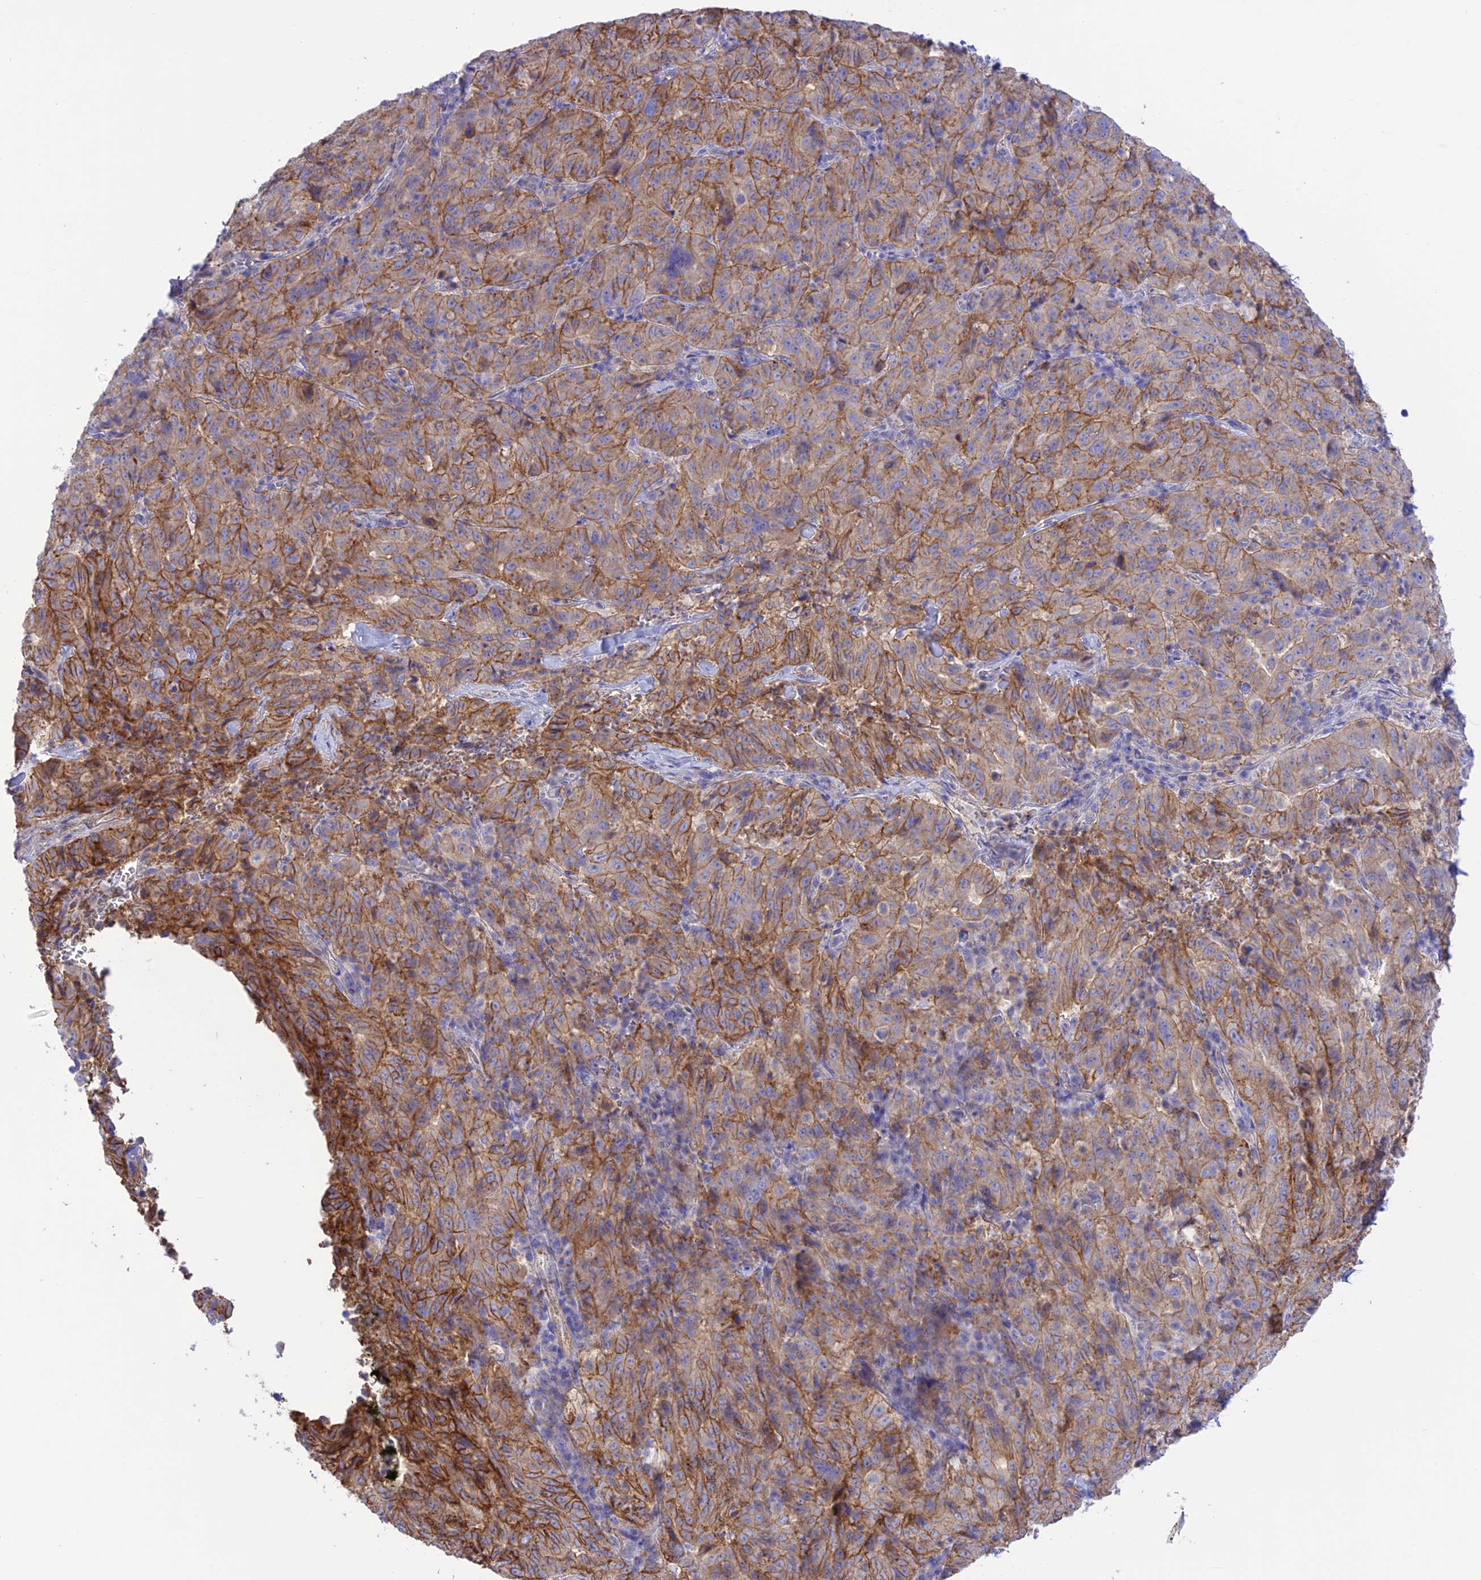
{"staining": {"intensity": "moderate", "quantity": ">75%", "location": "cytoplasmic/membranous"}, "tissue": "pancreatic cancer", "cell_type": "Tumor cells", "image_type": "cancer", "snomed": [{"axis": "morphology", "description": "Adenocarcinoma, NOS"}, {"axis": "topography", "description": "Pancreas"}], "caption": "Moderate cytoplasmic/membranous positivity for a protein is seen in about >75% of tumor cells of adenocarcinoma (pancreatic) using immunohistochemistry (IHC).", "gene": "CHSY3", "patient": {"sex": "male", "age": 63}}